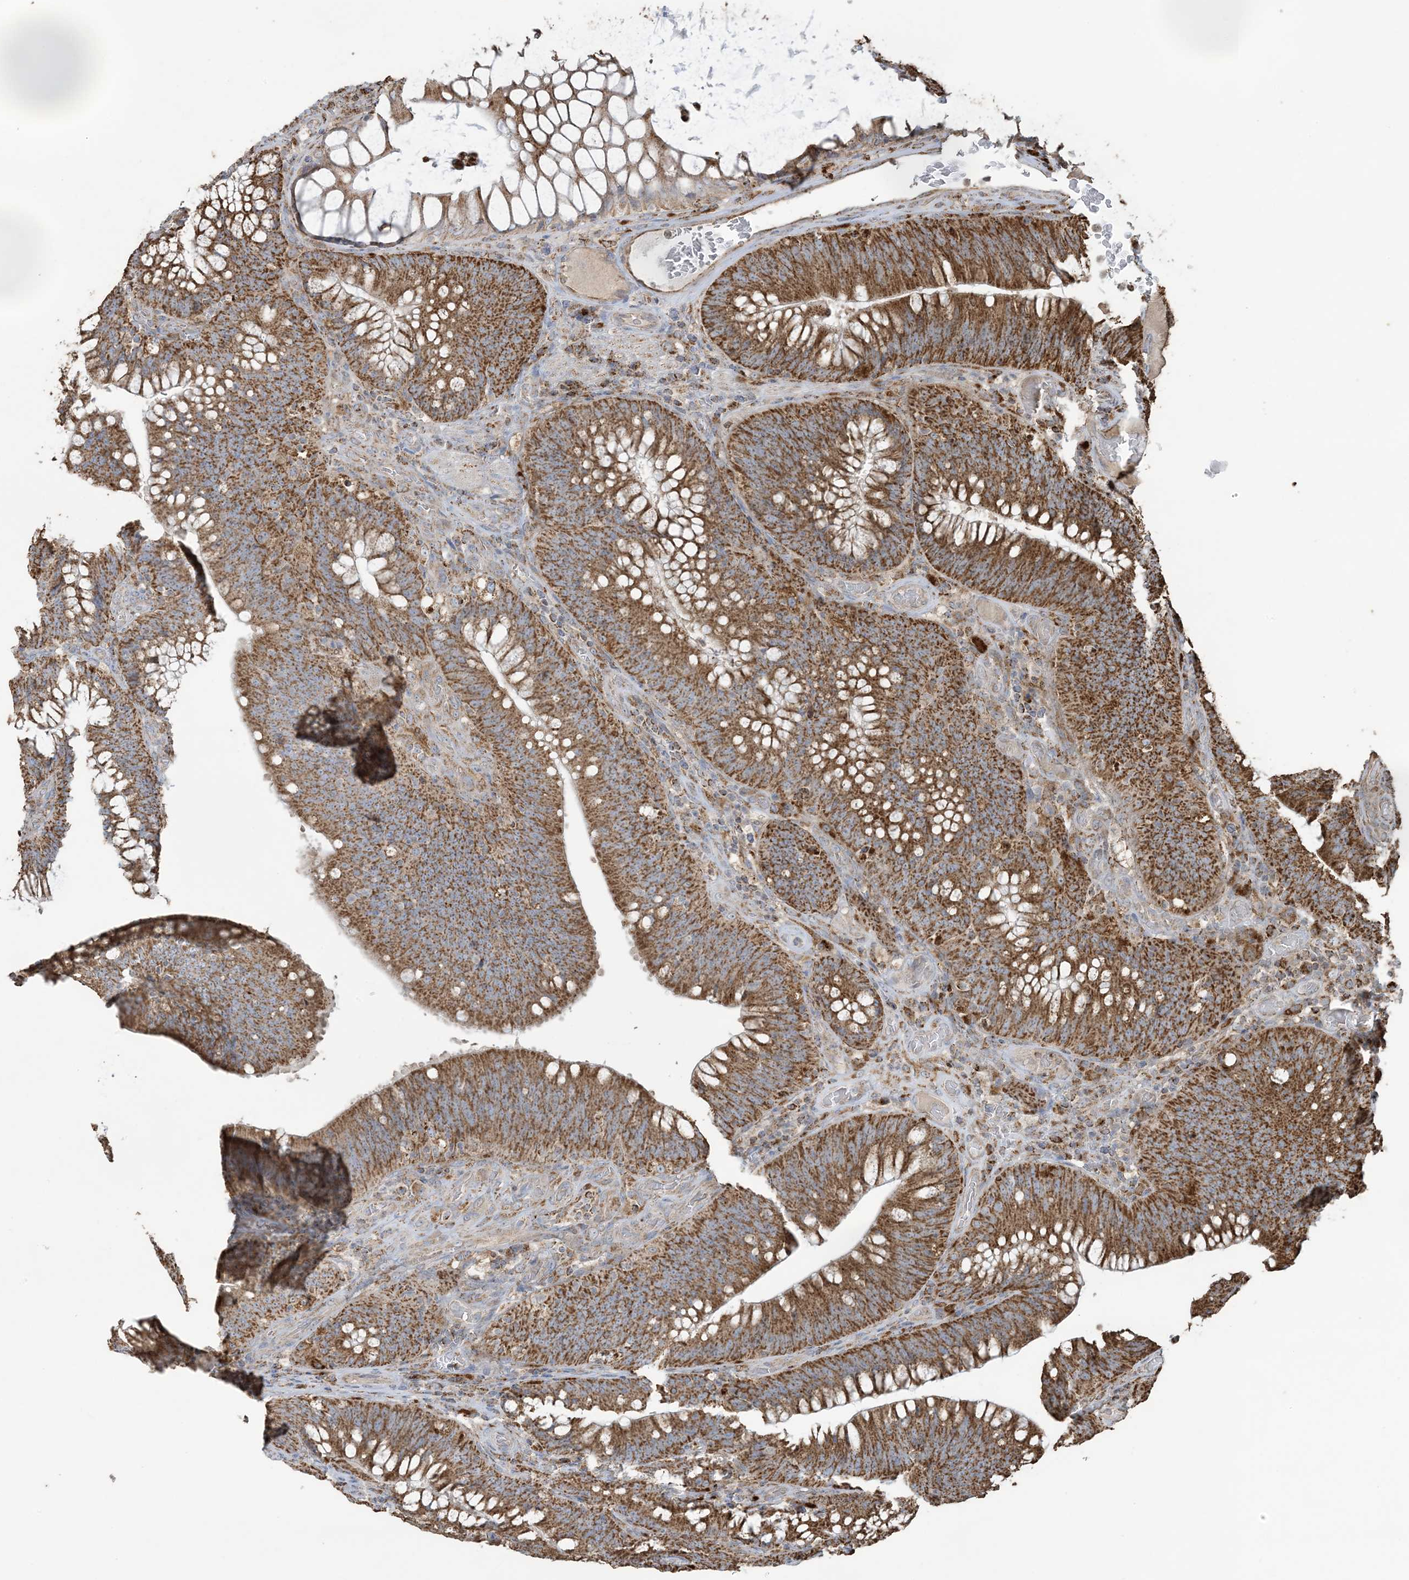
{"staining": {"intensity": "moderate", "quantity": ">75%", "location": "cytoplasmic/membranous"}, "tissue": "colorectal cancer", "cell_type": "Tumor cells", "image_type": "cancer", "snomed": [{"axis": "morphology", "description": "Normal tissue, NOS"}, {"axis": "topography", "description": "Colon"}], "caption": "Immunohistochemical staining of human colorectal cancer demonstrates moderate cytoplasmic/membranous protein expression in about >75% of tumor cells. (Stains: DAB (3,3'-diaminobenzidine) in brown, nuclei in blue, Microscopy: brightfield microscopy at high magnification).", "gene": "AGA", "patient": {"sex": "female", "age": 82}}